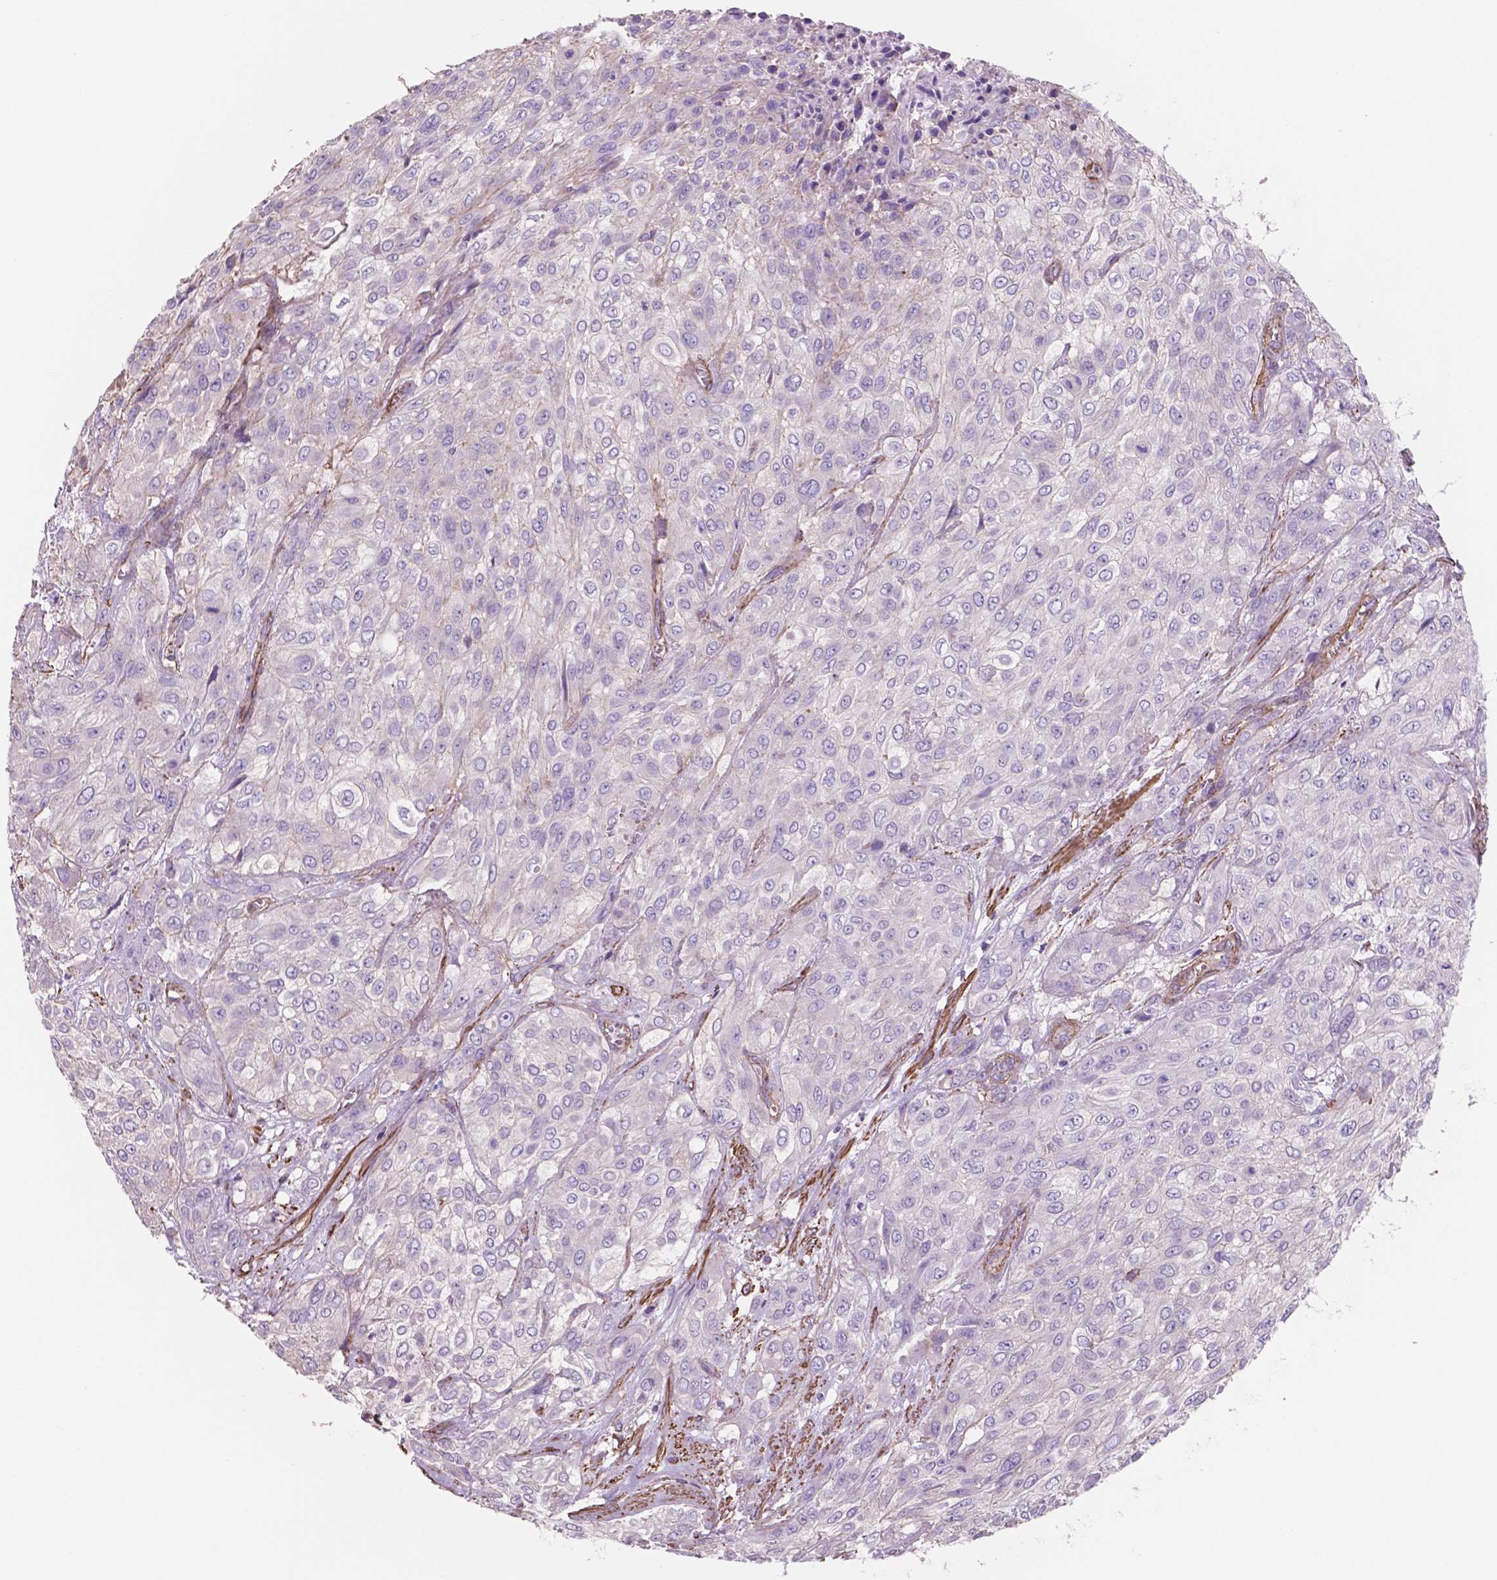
{"staining": {"intensity": "negative", "quantity": "none", "location": "none"}, "tissue": "urothelial cancer", "cell_type": "Tumor cells", "image_type": "cancer", "snomed": [{"axis": "morphology", "description": "Urothelial carcinoma, High grade"}, {"axis": "topography", "description": "Urinary bladder"}], "caption": "DAB (3,3'-diaminobenzidine) immunohistochemical staining of urothelial cancer demonstrates no significant positivity in tumor cells.", "gene": "TOR2A", "patient": {"sex": "male", "age": 57}}